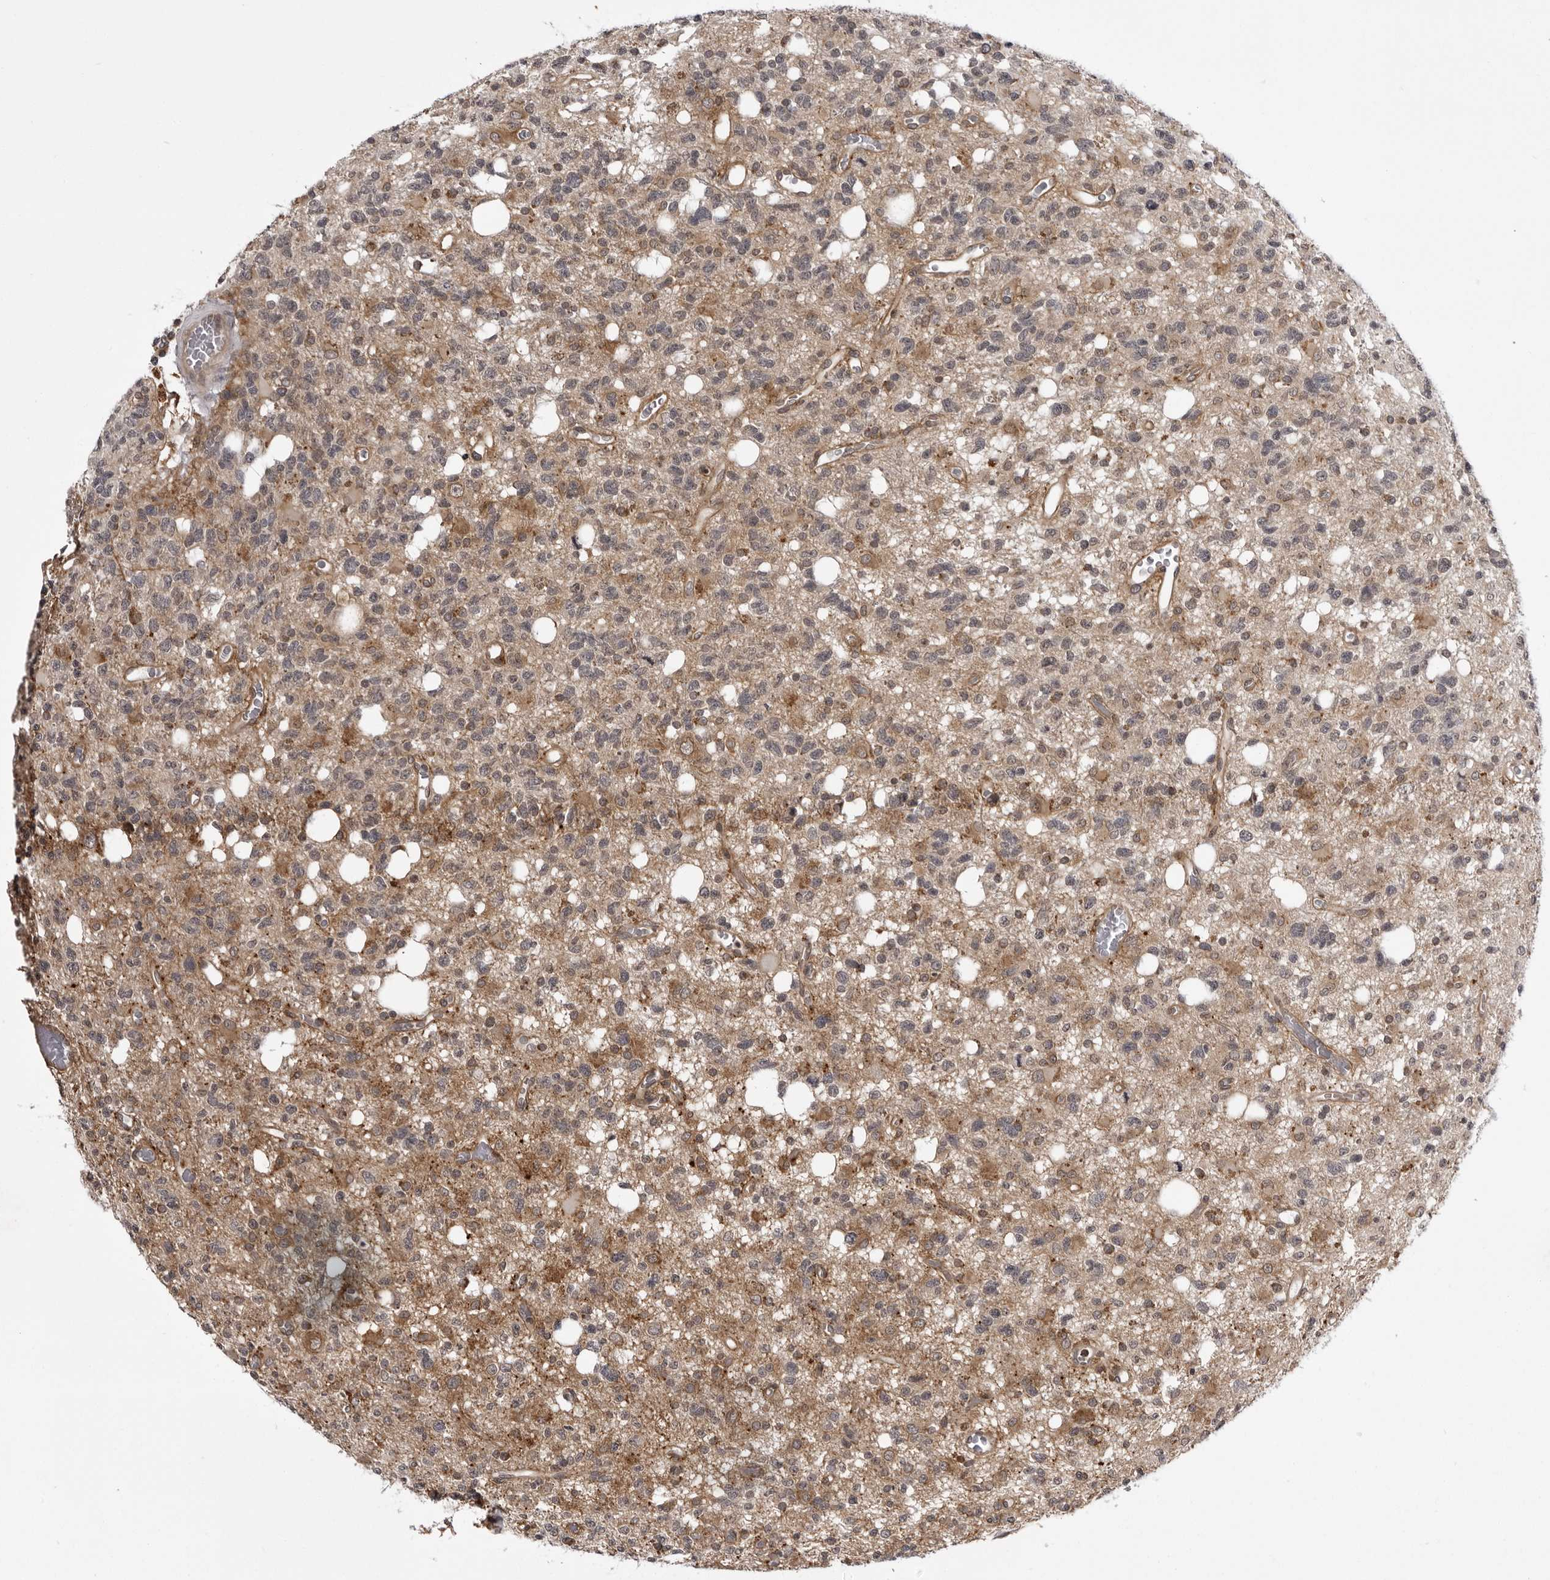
{"staining": {"intensity": "weak", "quantity": "<25%", "location": "cytoplasmic/membranous"}, "tissue": "glioma", "cell_type": "Tumor cells", "image_type": "cancer", "snomed": [{"axis": "morphology", "description": "Glioma, malignant, High grade"}, {"axis": "topography", "description": "Brain"}], "caption": "Immunohistochemistry micrograph of glioma stained for a protein (brown), which exhibits no positivity in tumor cells.", "gene": "USP43", "patient": {"sex": "female", "age": 62}}